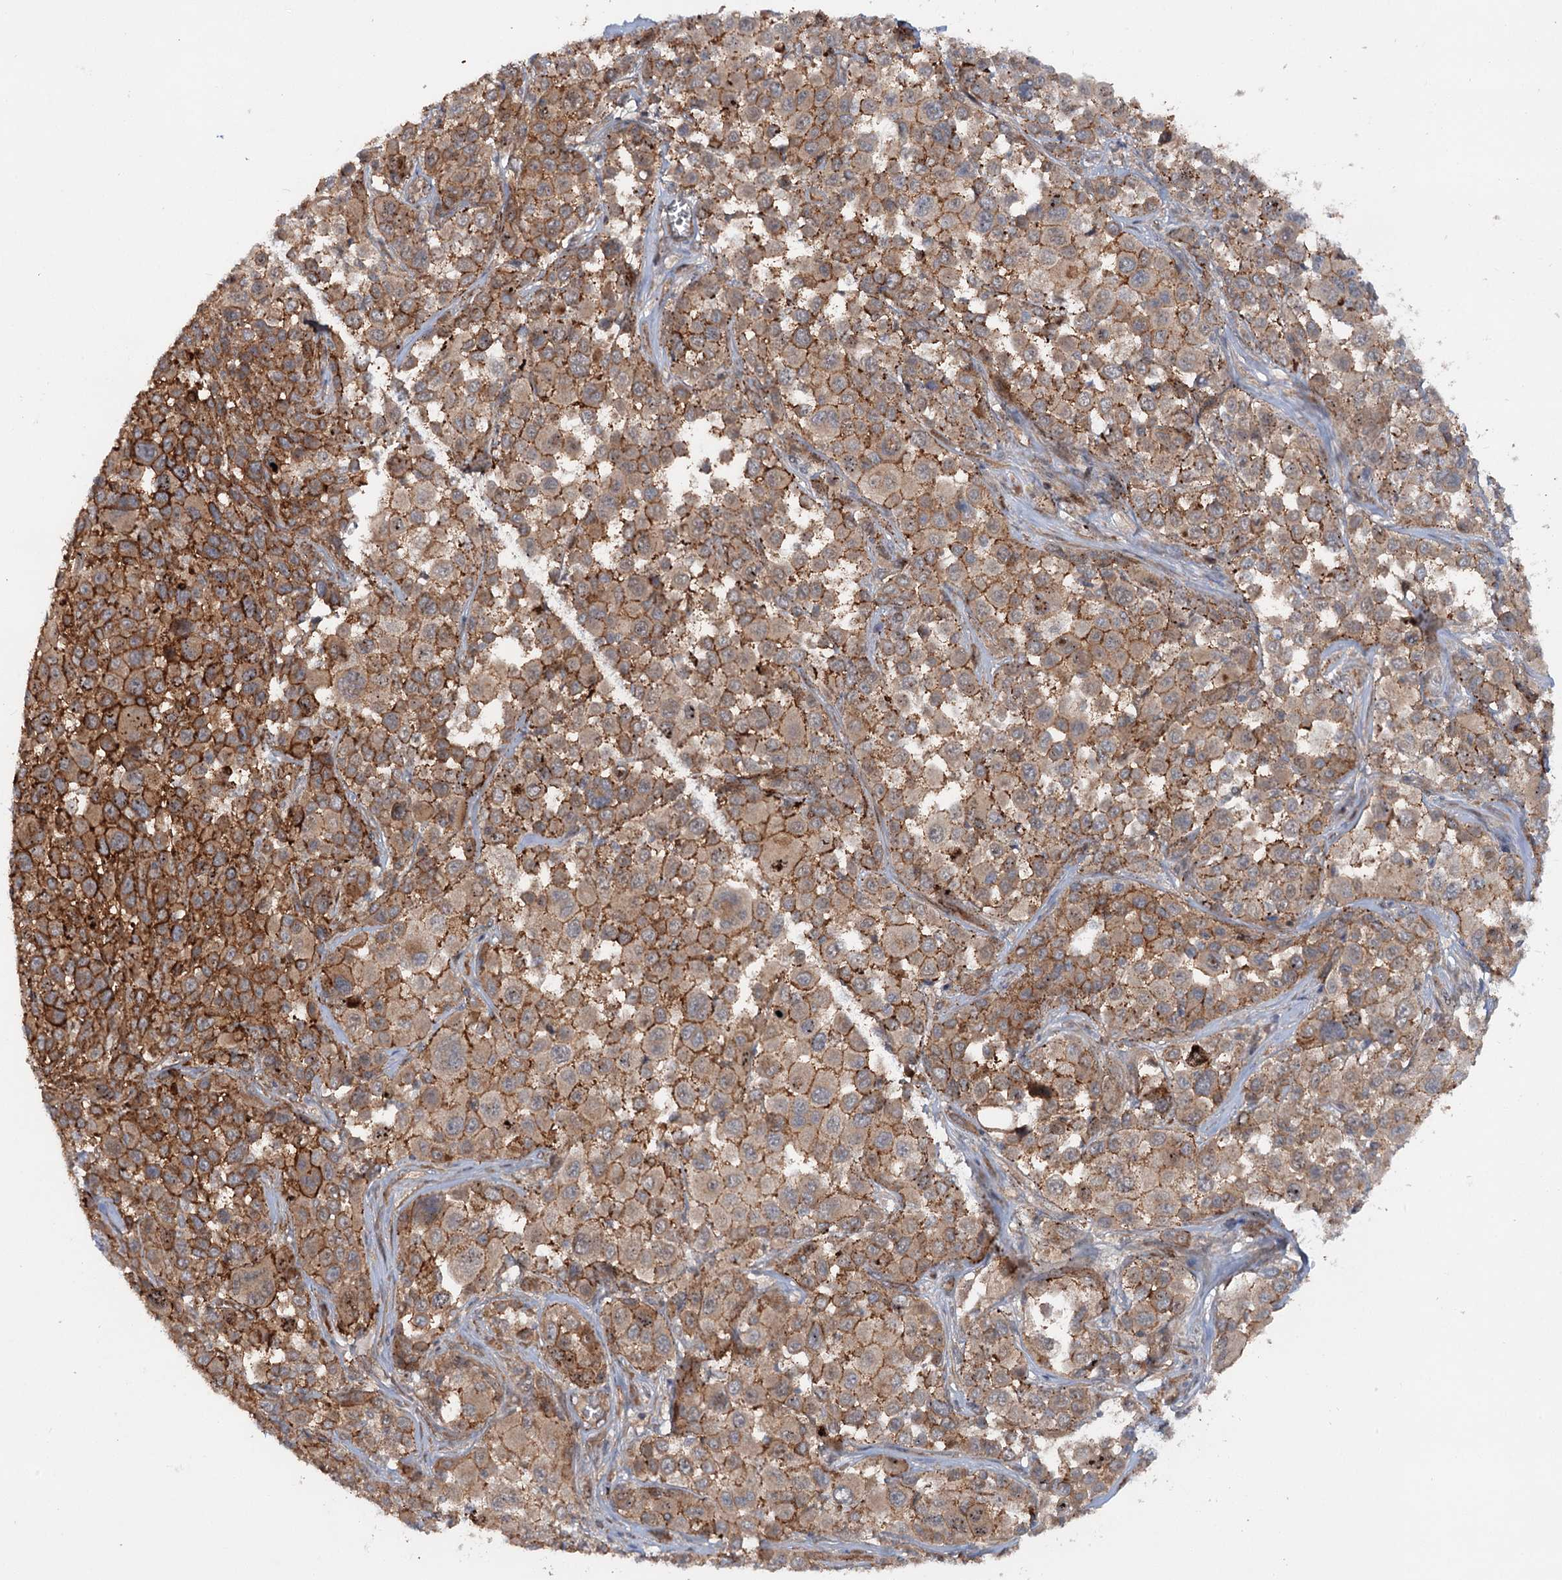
{"staining": {"intensity": "moderate", "quantity": "25%-75%", "location": "cytoplasmic/membranous"}, "tissue": "melanoma", "cell_type": "Tumor cells", "image_type": "cancer", "snomed": [{"axis": "morphology", "description": "Malignant melanoma, NOS"}, {"axis": "topography", "description": "Skin of trunk"}], "caption": "Malignant melanoma tissue exhibits moderate cytoplasmic/membranous staining in about 25%-75% of tumor cells", "gene": "ADGRG4", "patient": {"sex": "male", "age": 71}}